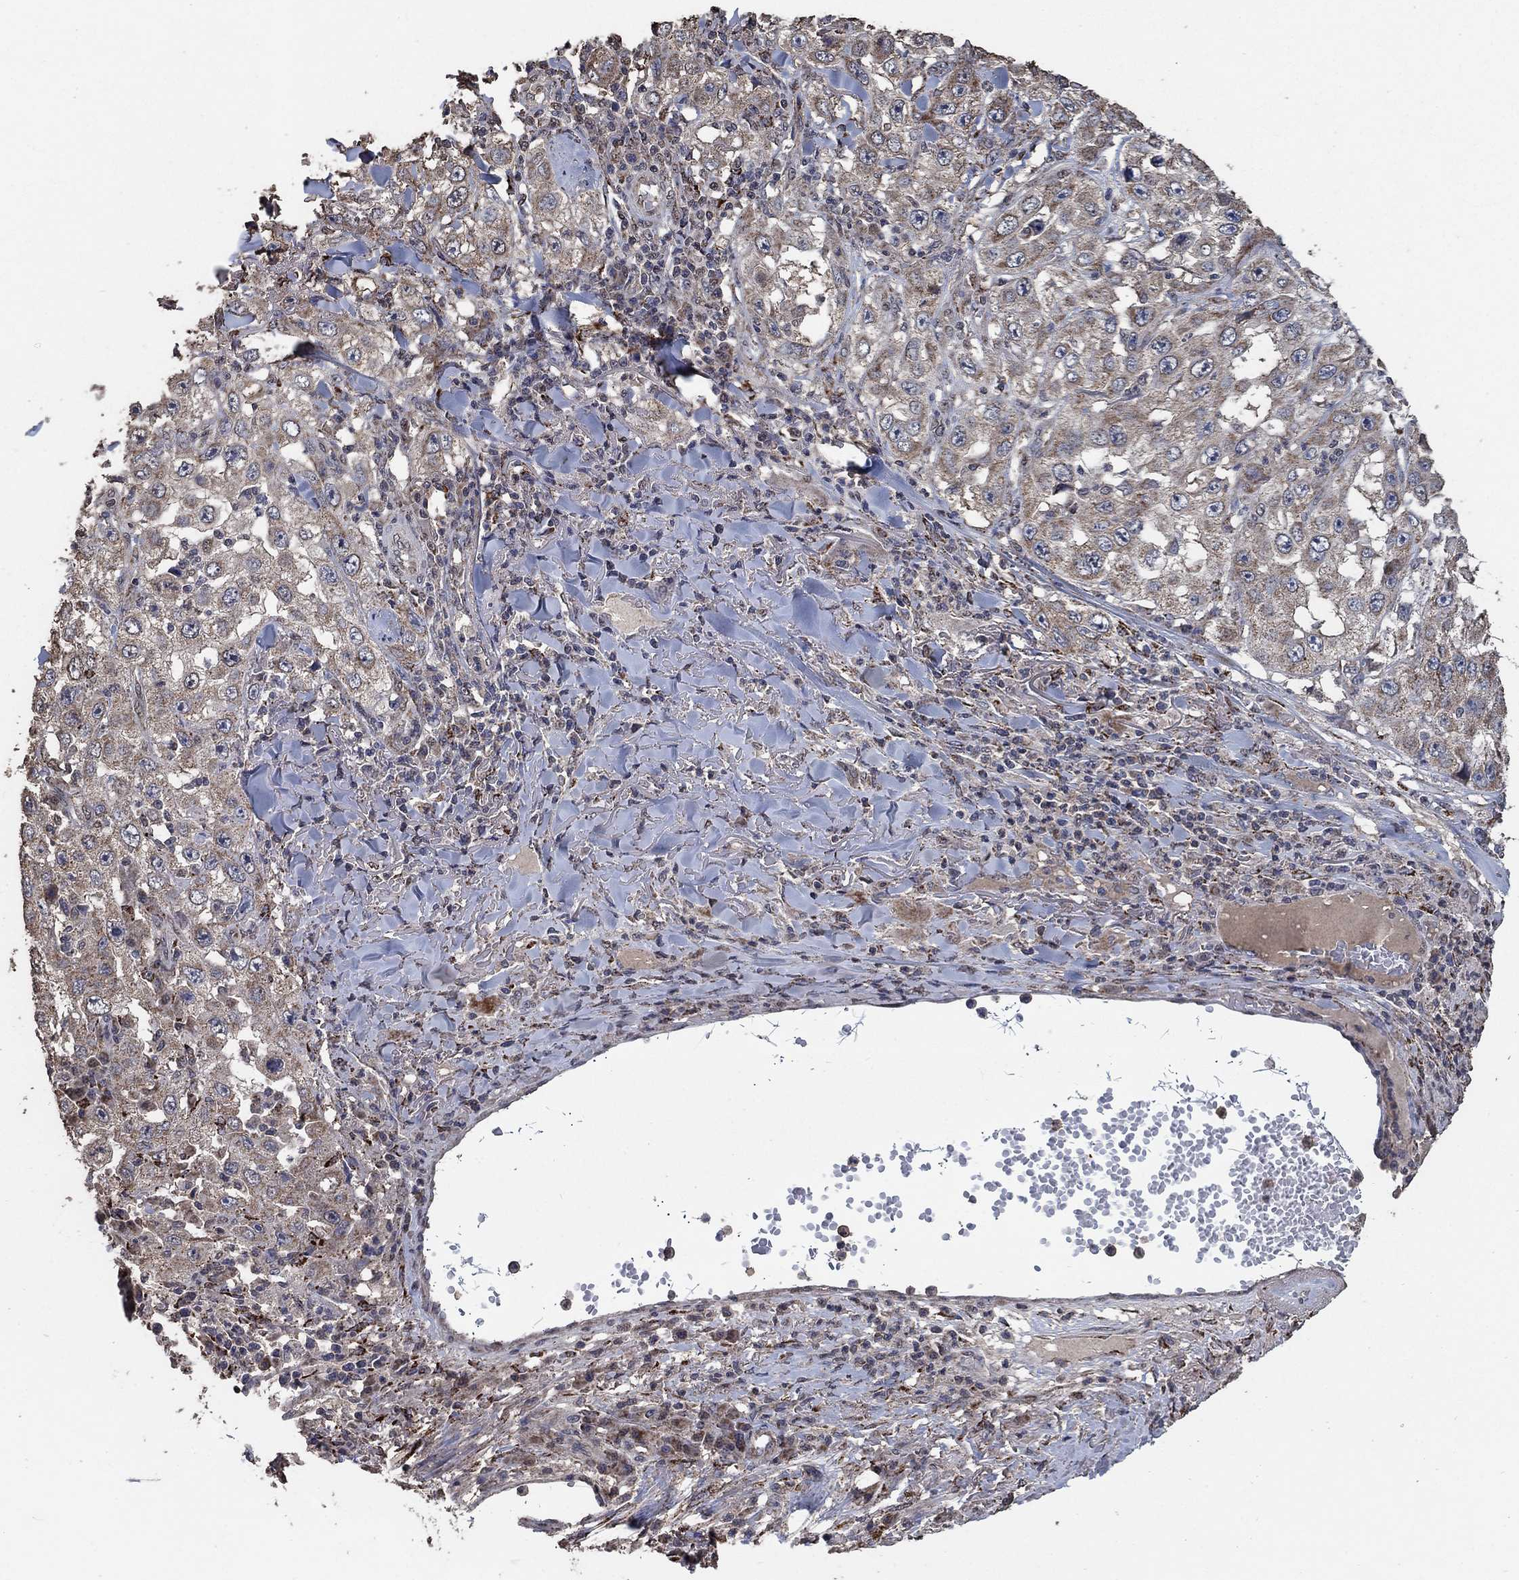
{"staining": {"intensity": "moderate", "quantity": "25%-75%", "location": "cytoplasmic/membranous"}, "tissue": "skin cancer", "cell_type": "Tumor cells", "image_type": "cancer", "snomed": [{"axis": "morphology", "description": "Squamous cell carcinoma, NOS"}, {"axis": "topography", "description": "Skin"}], "caption": "Protein analysis of skin squamous cell carcinoma tissue demonstrates moderate cytoplasmic/membranous staining in about 25%-75% of tumor cells. (DAB = brown stain, brightfield microscopy at high magnification).", "gene": "MRPS24", "patient": {"sex": "male", "age": 82}}